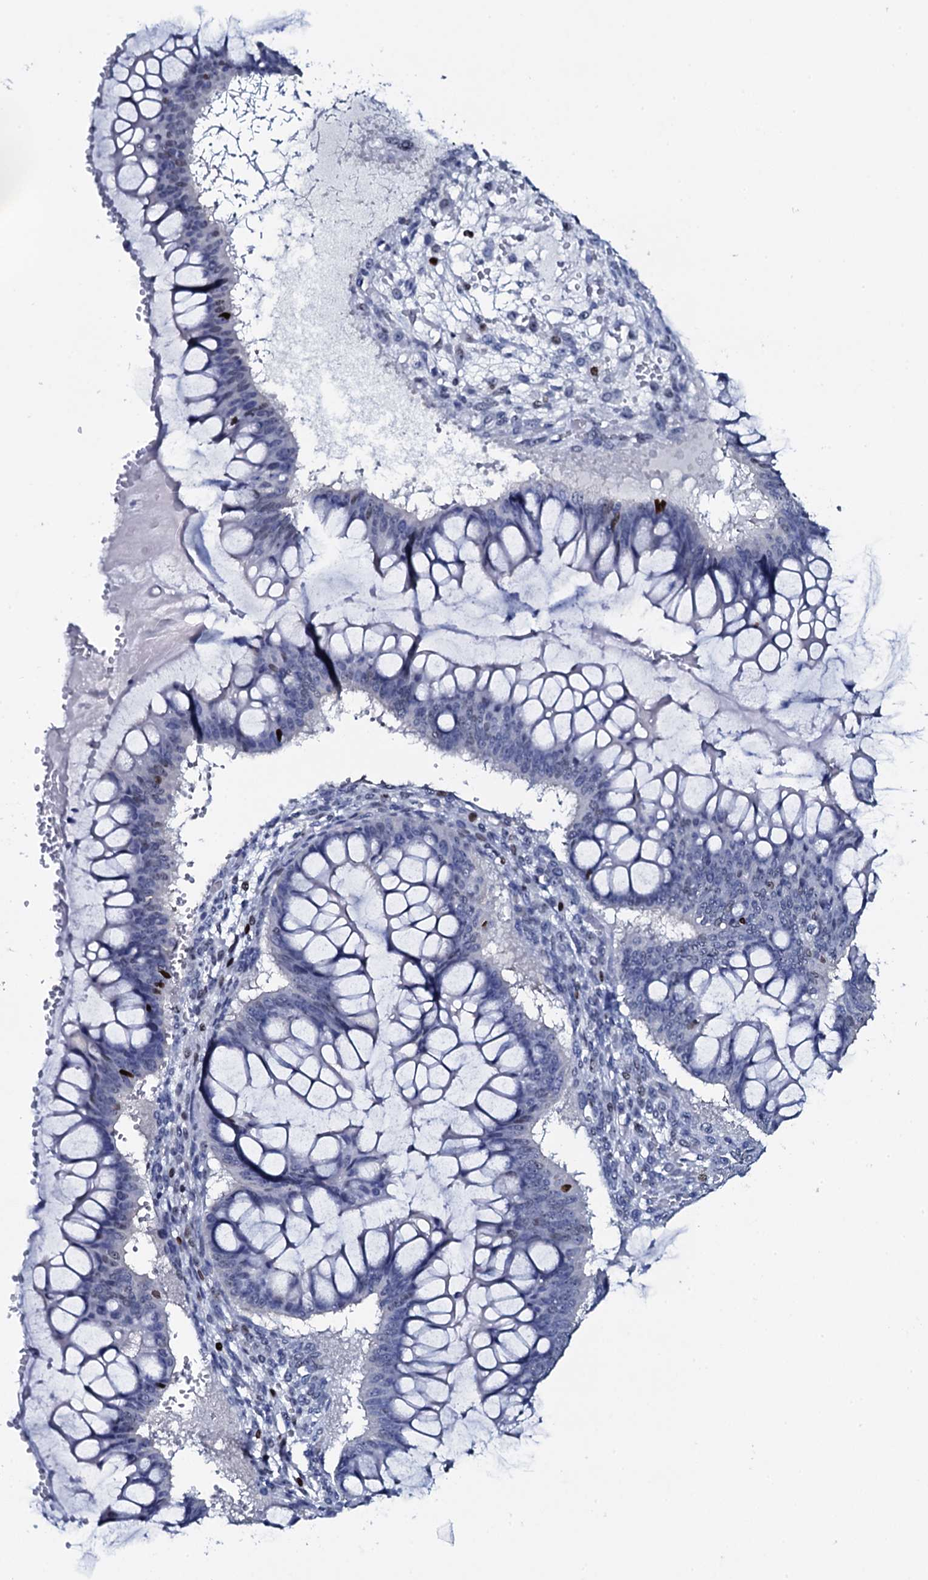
{"staining": {"intensity": "negative", "quantity": "none", "location": "none"}, "tissue": "ovarian cancer", "cell_type": "Tumor cells", "image_type": "cancer", "snomed": [{"axis": "morphology", "description": "Cystadenocarcinoma, mucinous, NOS"}, {"axis": "topography", "description": "Ovary"}], "caption": "Immunohistochemistry of human mucinous cystadenocarcinoma (ovarian) reveals no expression in tumor cells. (Brightfield microscopy of DAB (3,3'-diaminobenzidine) IHC at high magnification).", "gene": "NPM2", "patient": {"sex": "female", "age": 73}}